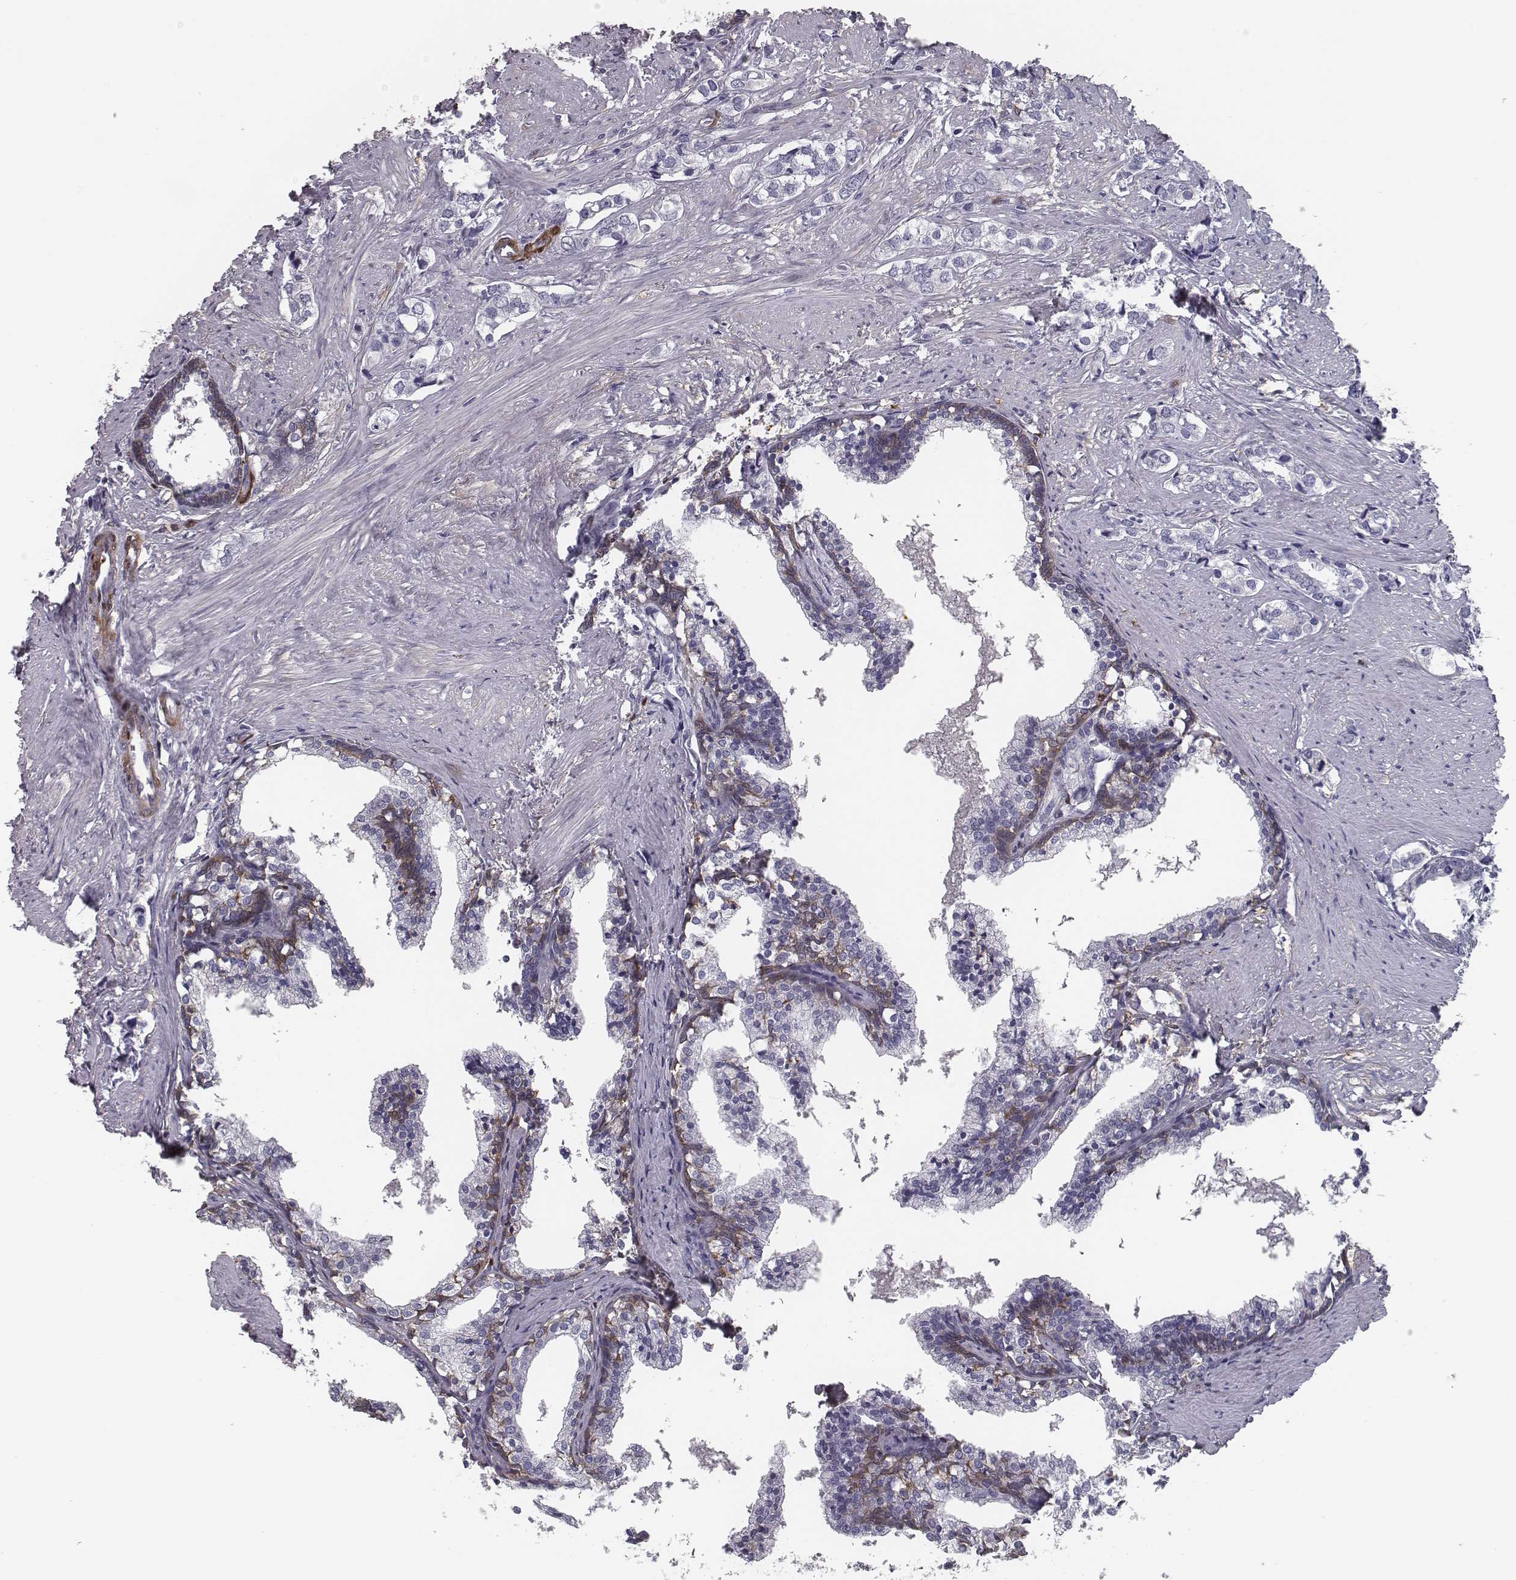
{"staining": {"intensity": "negative", "quantity": "none", "location": "none"}, "tissue": "prostate cancer", "cell_type": "Tumor cells", "image_type": "cancer", "snomed": [{"axis": "morphology", "description": "Adenocarcinoma, NOS"}, {"axis": "topography", "description": "Prostate and seminal vesicle, NOS"}], "caption": "High magnification brightfield microscopy of prostate adenocarcinoma stained with DAB (brown) and counterstained with hematoxylin (blue): tumor cells show no significant positivity.", "gene": "ISYNA1", "patient": {"sex": "male", "age": 63}}